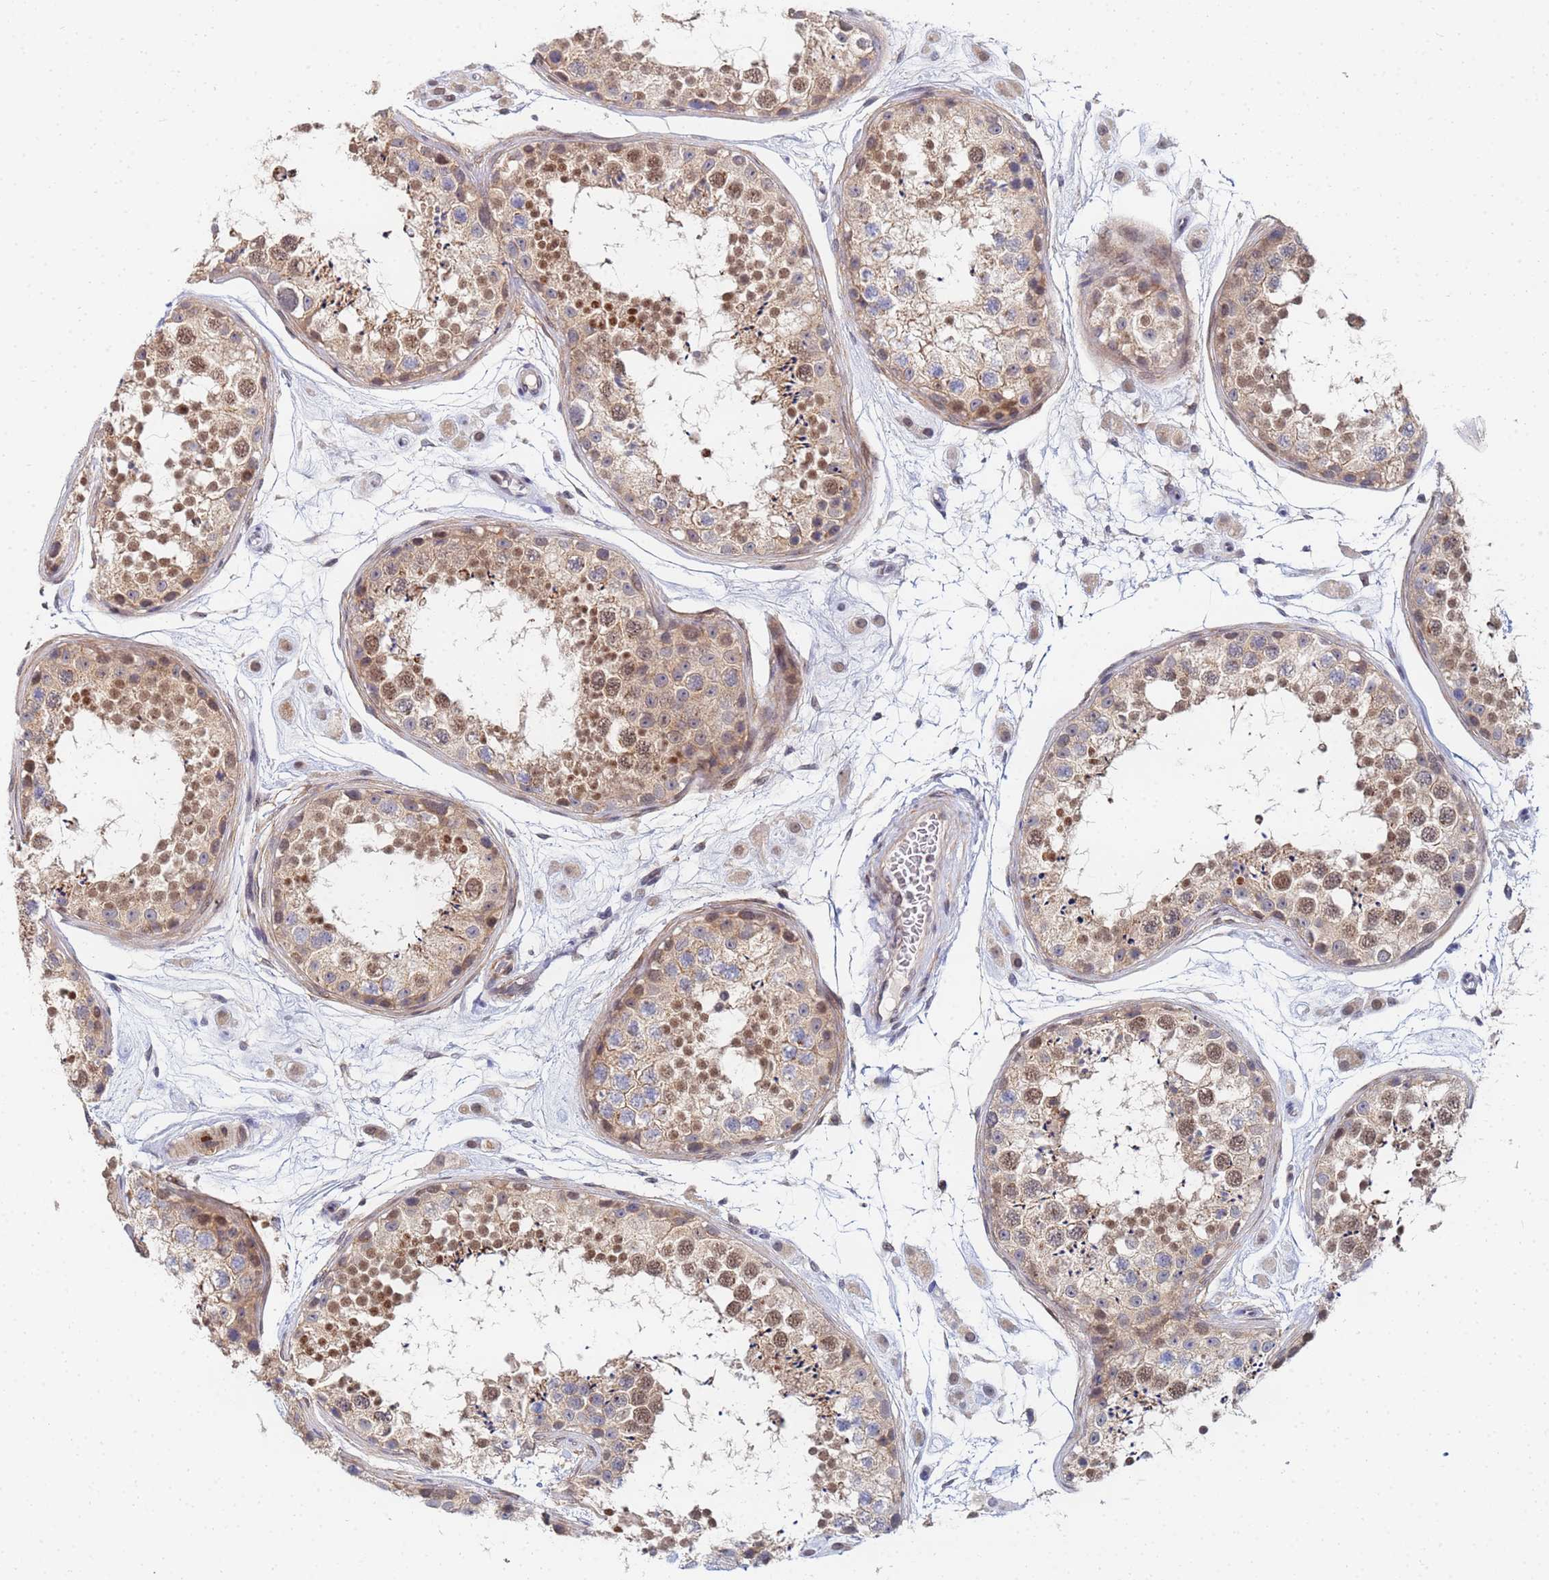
{"staining": {"intensity": "moderate", "quantity": "25%-75%", "location": "cytoplasmic/membranous,nuclear"}, "tissue": "testis", "cell_type": "Cells in seminiferous ducts", "image_type": "normal", "snomed": [{"axis": "morphology", "description": "Normal tissue, NOS"}, {"axis": "topography", "description": "Testis"}], "caption": "Brown immunohistochemical staining in unremarkable human testis exhibits moderate cytoplasmic/membranous,nuclear expression in approximately 25%-75% of cells in seminiferous ducts.", "gene": "MTCL1", "patient": {"sex": "male", "age": 25}}